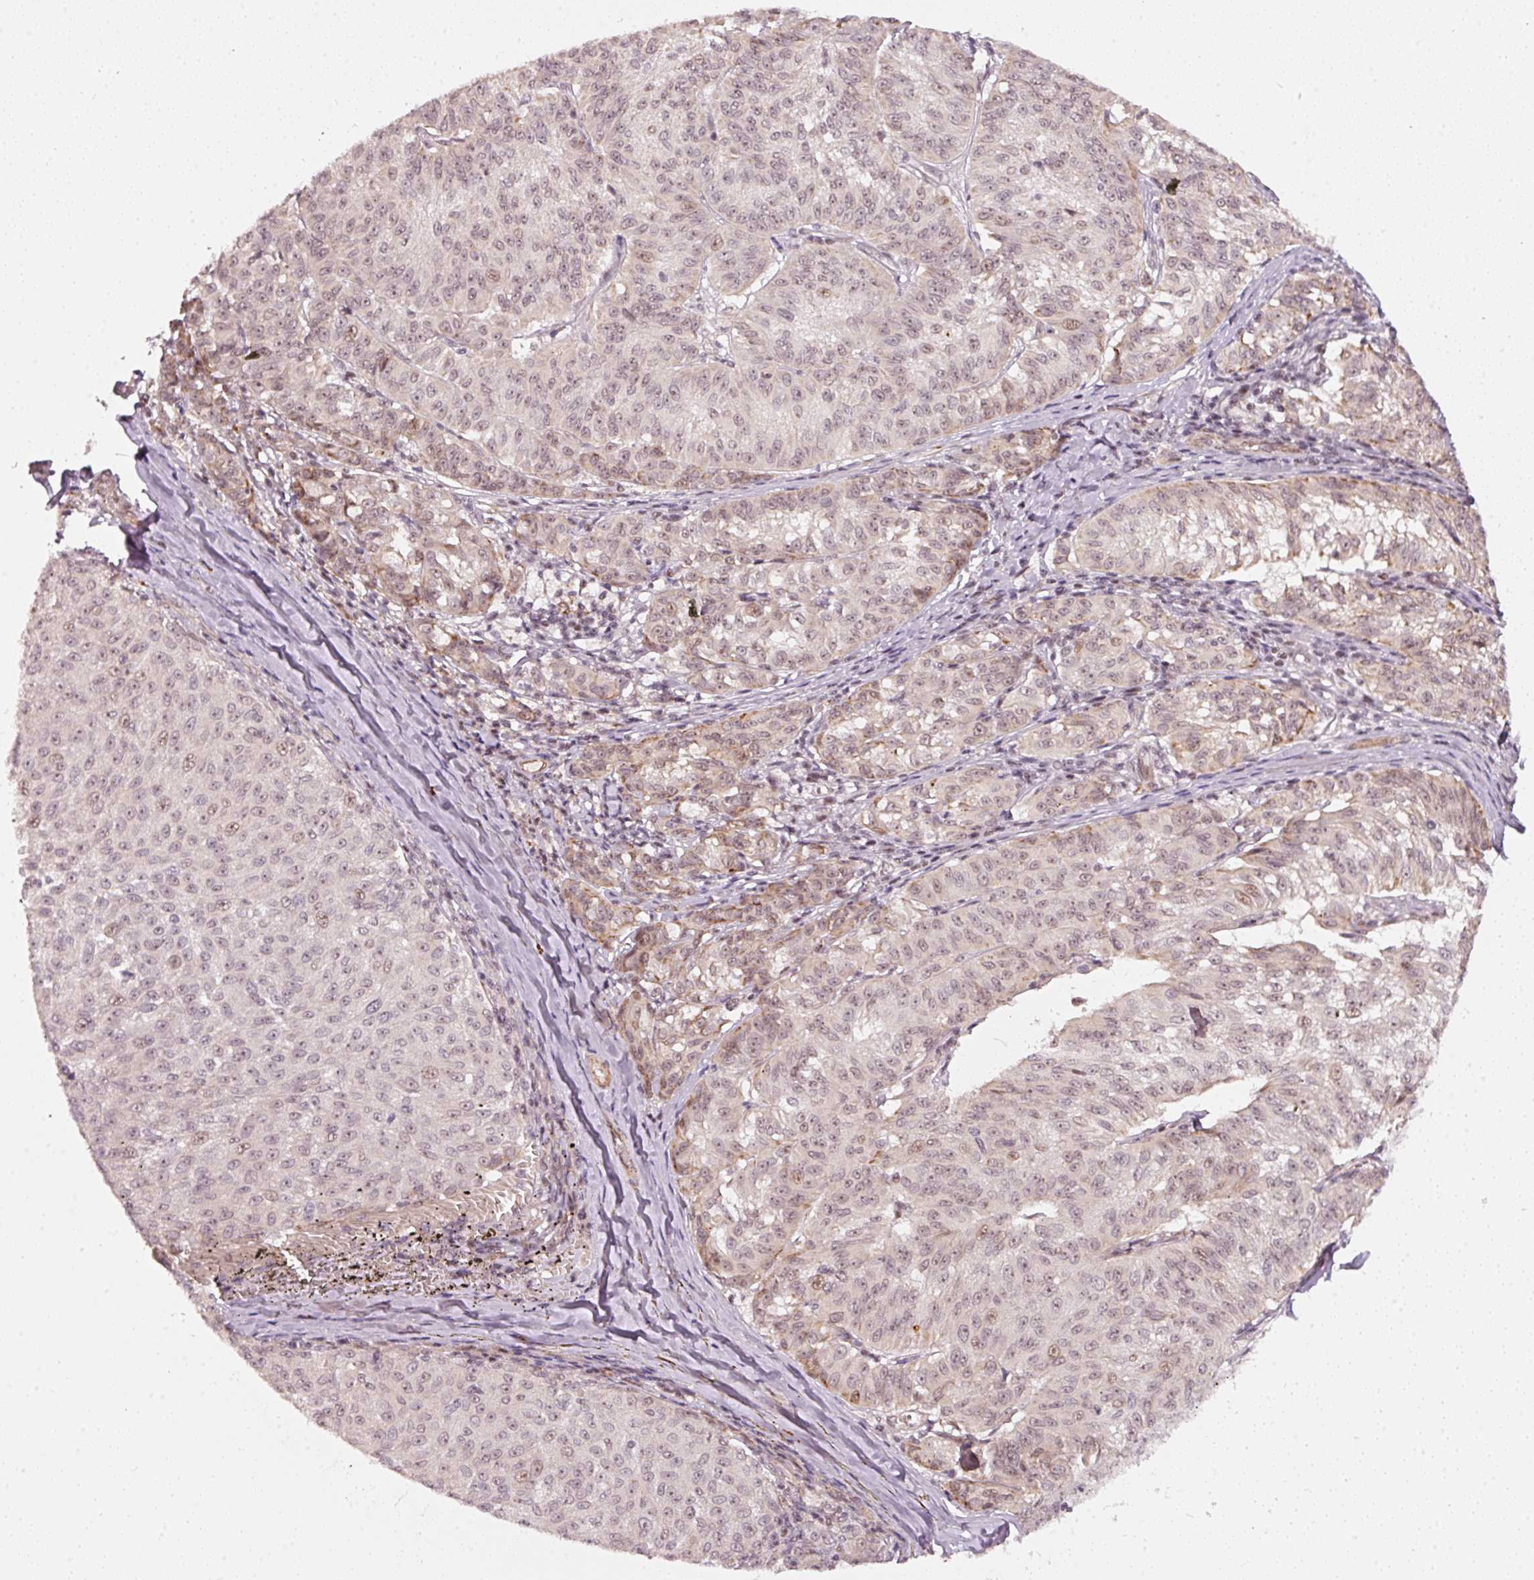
{"staining": {"intensity": "weak", "quantity": "25%-75%", "location": "cytoplasmic/membranous,nuclear"}, "tissue": "melanoma", "cell_type": "Tumor cells", "image_type": "cancer", "snomed": [{"axis": "morphology", "description": "Malignant melanoma, NOS"}, {"axis": "topography", "description": "Skin"}], "caption": "Immunohistochemistry (DAB (3,3'-diaminobenzidine)) staining of malignant melanoma exhibits weak cytoplasmic/membranous and nuclear protein staining in approximately 25%-75% of tumor cells. The protein is shown in brown color, while the nuclei are stained blue.", "gene": "MXRA8", "patient": {"sex": "female", "age": 72}}